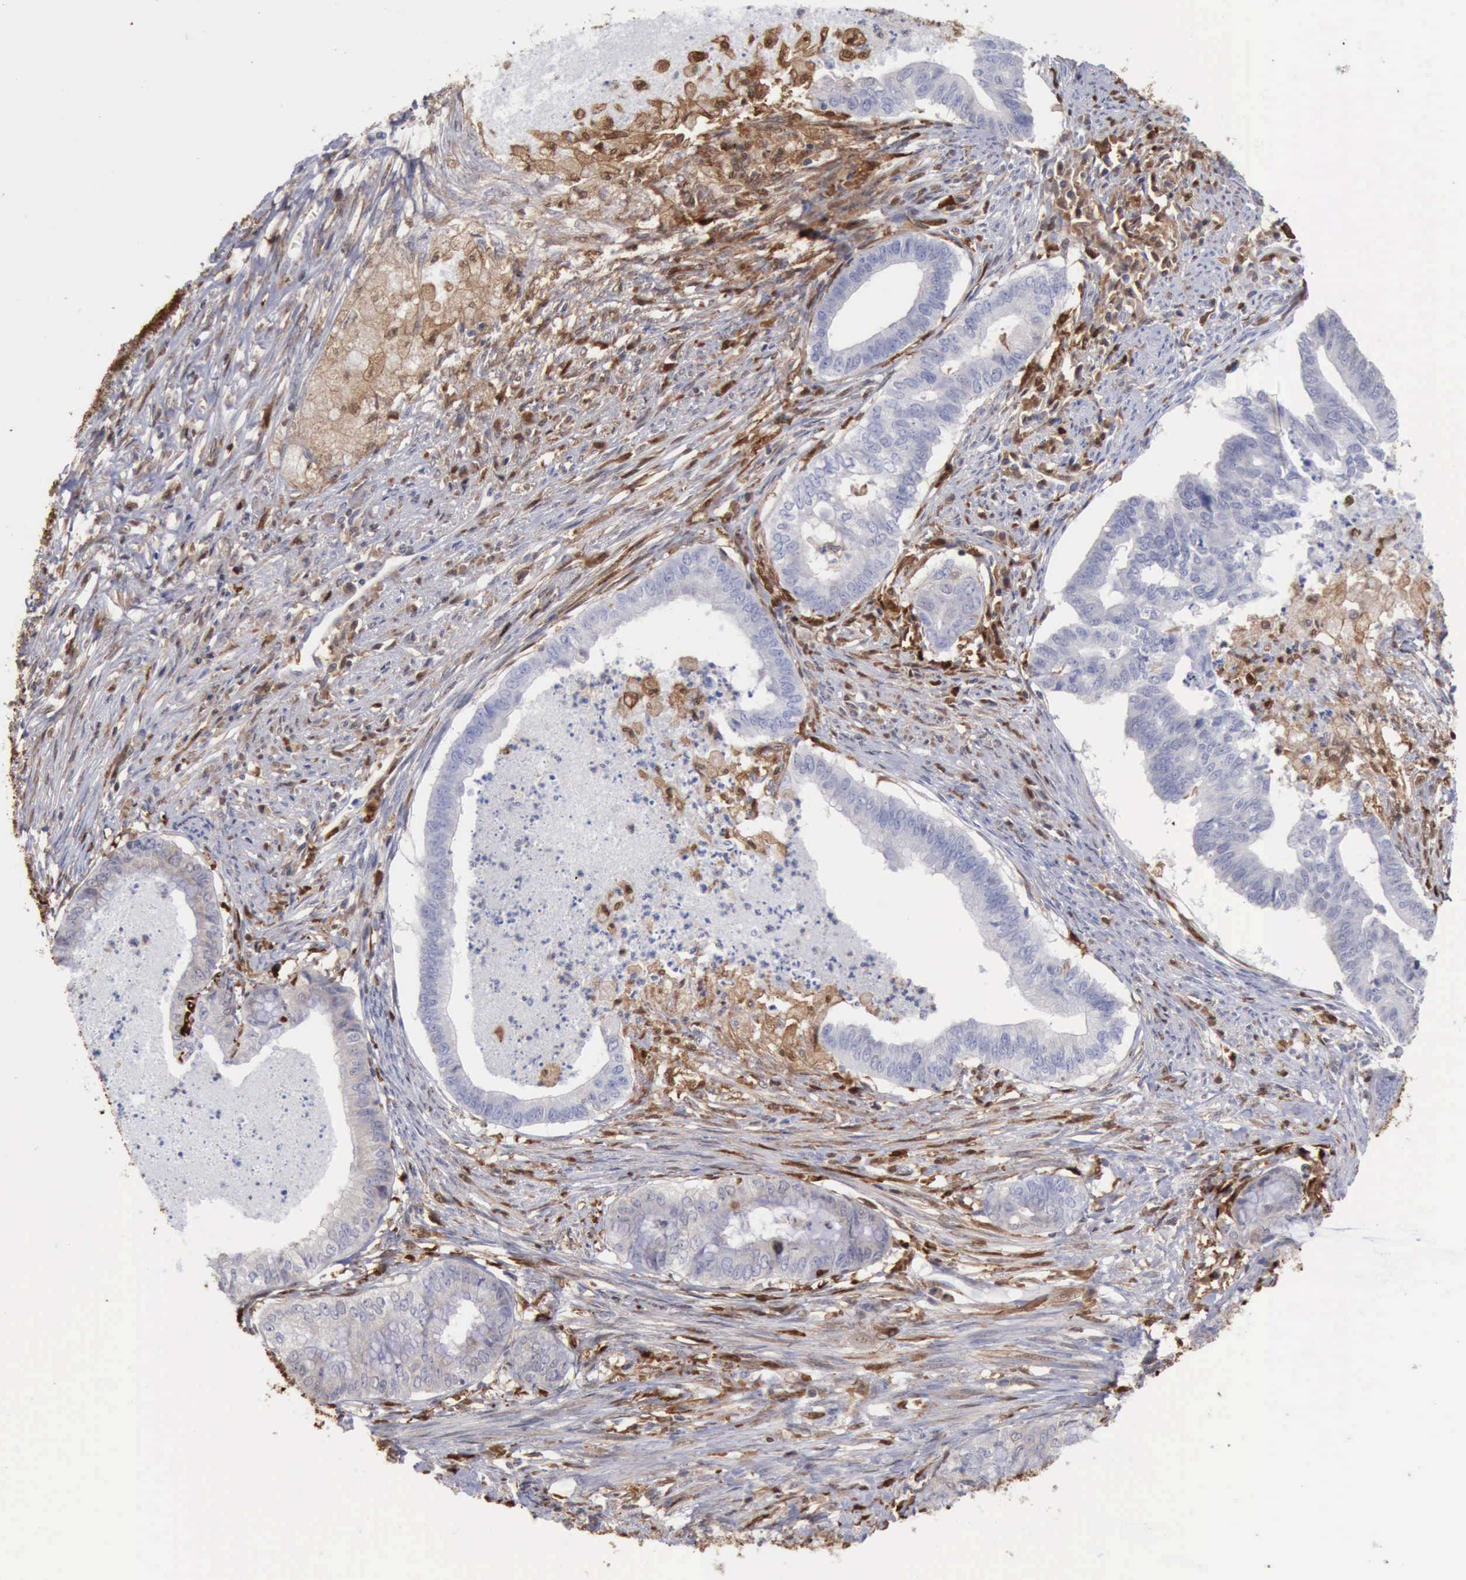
{"staining": {"intensity": "negative", "quantity": "none", "location": "none"}, "tissue": "endometrial cancer", "cell_type": "Tumor cells", "image_type": "cancer", "snomed": [{"axis": "morphology", "description": "Necrosis, NOS"}, {"axis": "morphology", "description": "Adenocarcinoma, NOS"}, {"axis": "topography", "description": "Endometrium"}], "caption": "DAB immunohistochemical staining of human endometrial cancer exhibits no significant expression in tumor cells.", "gene": "STAT1", "patient": {"sex": "female", "age": 79}}